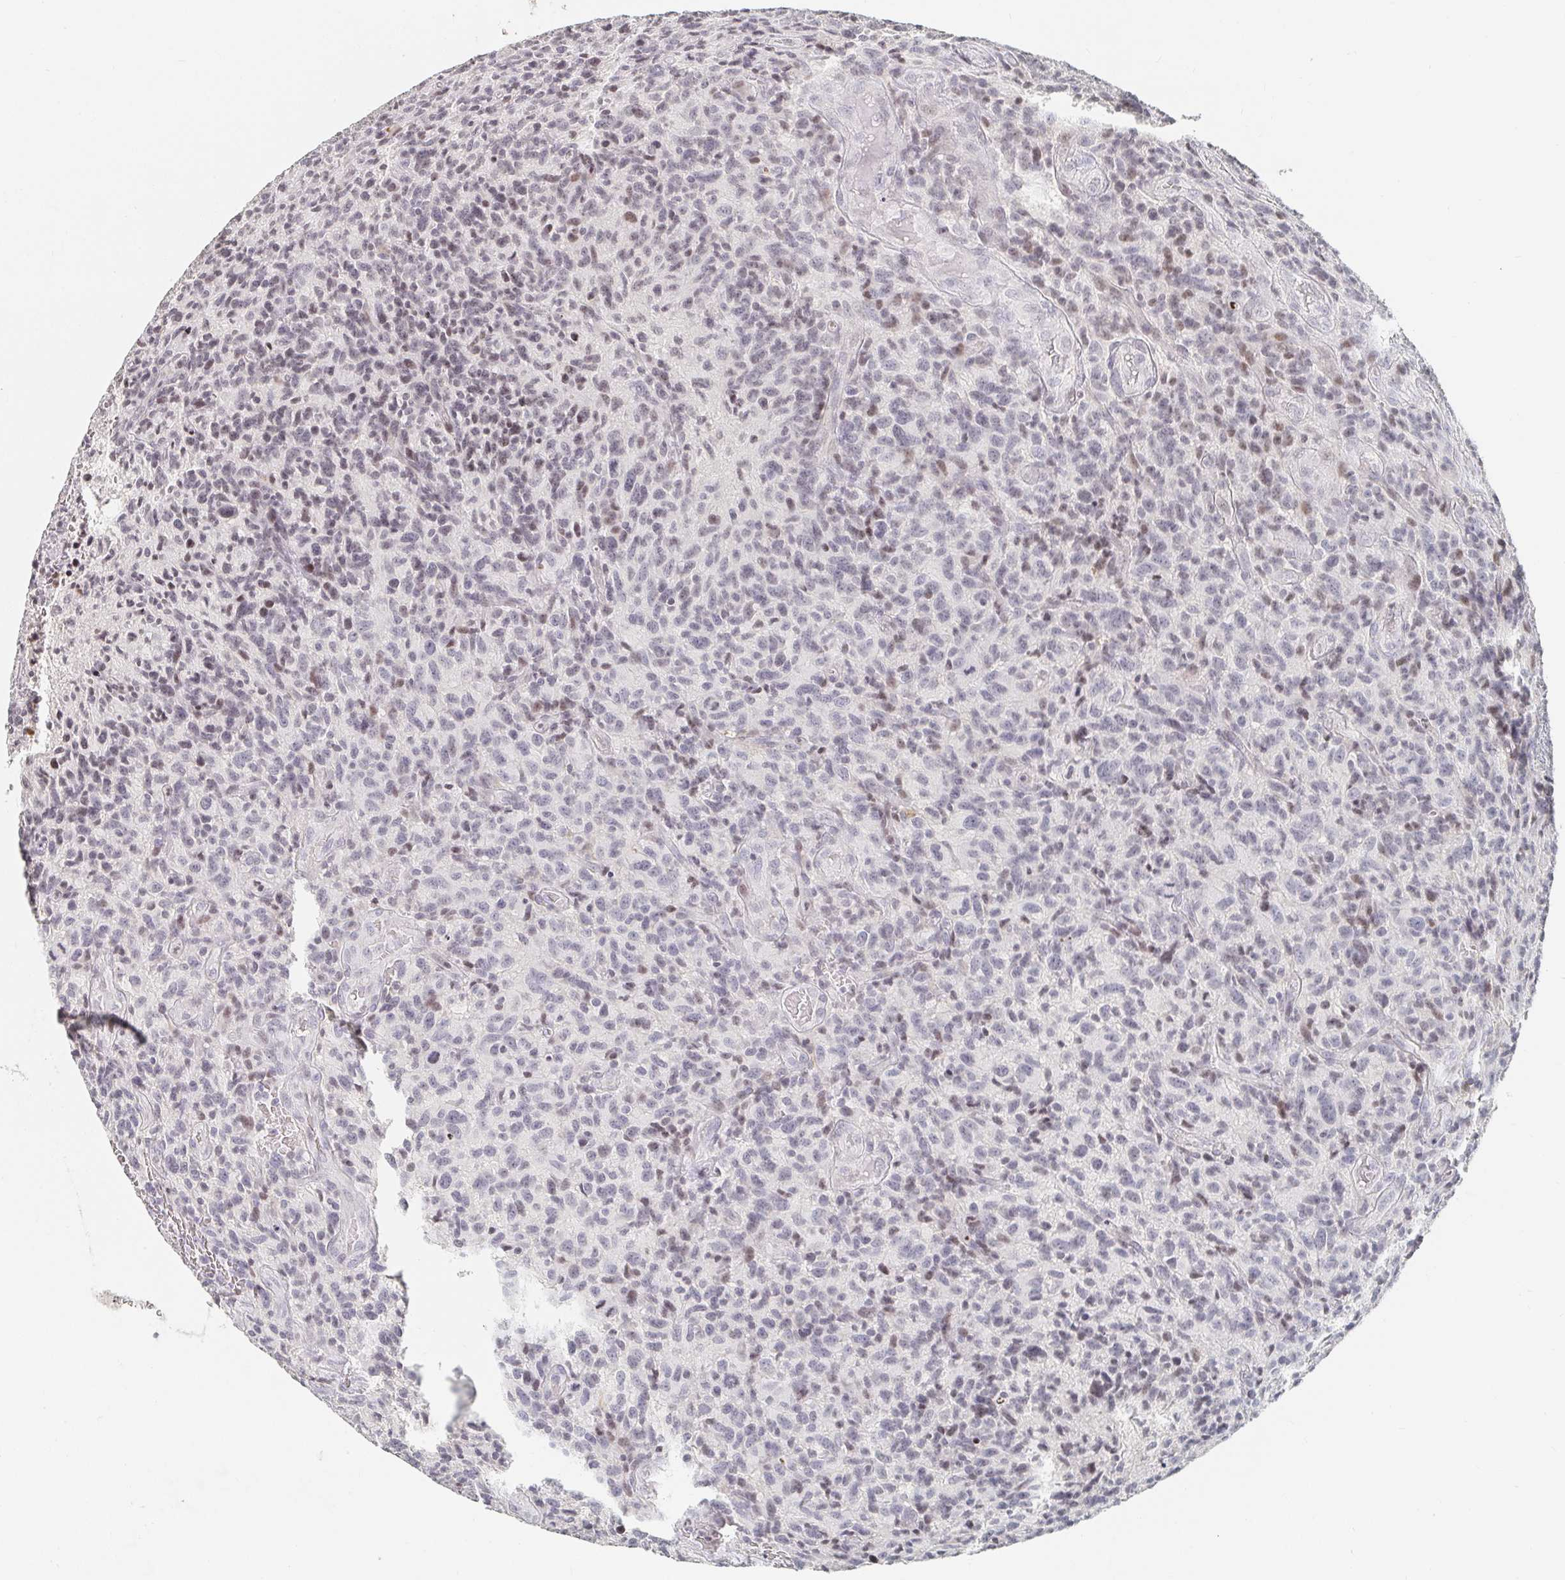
{"staining": {"intensity": "weak", "quantity": "<25%", "location": "nuclear"}, "tissue": "glioma", "cell_type": "Tumor cells", "image_type": "cancer", "snomed": [{"axis": "morphology", "description": "Glioma, malignant, High grade"}, {"axis": "topography", "description": "Brain"}], "caption": "A micrograph of human glioma is negative for staining in tumor cells.", "gene": "NME9", "patient": {"sex": "male", "age": 76}}